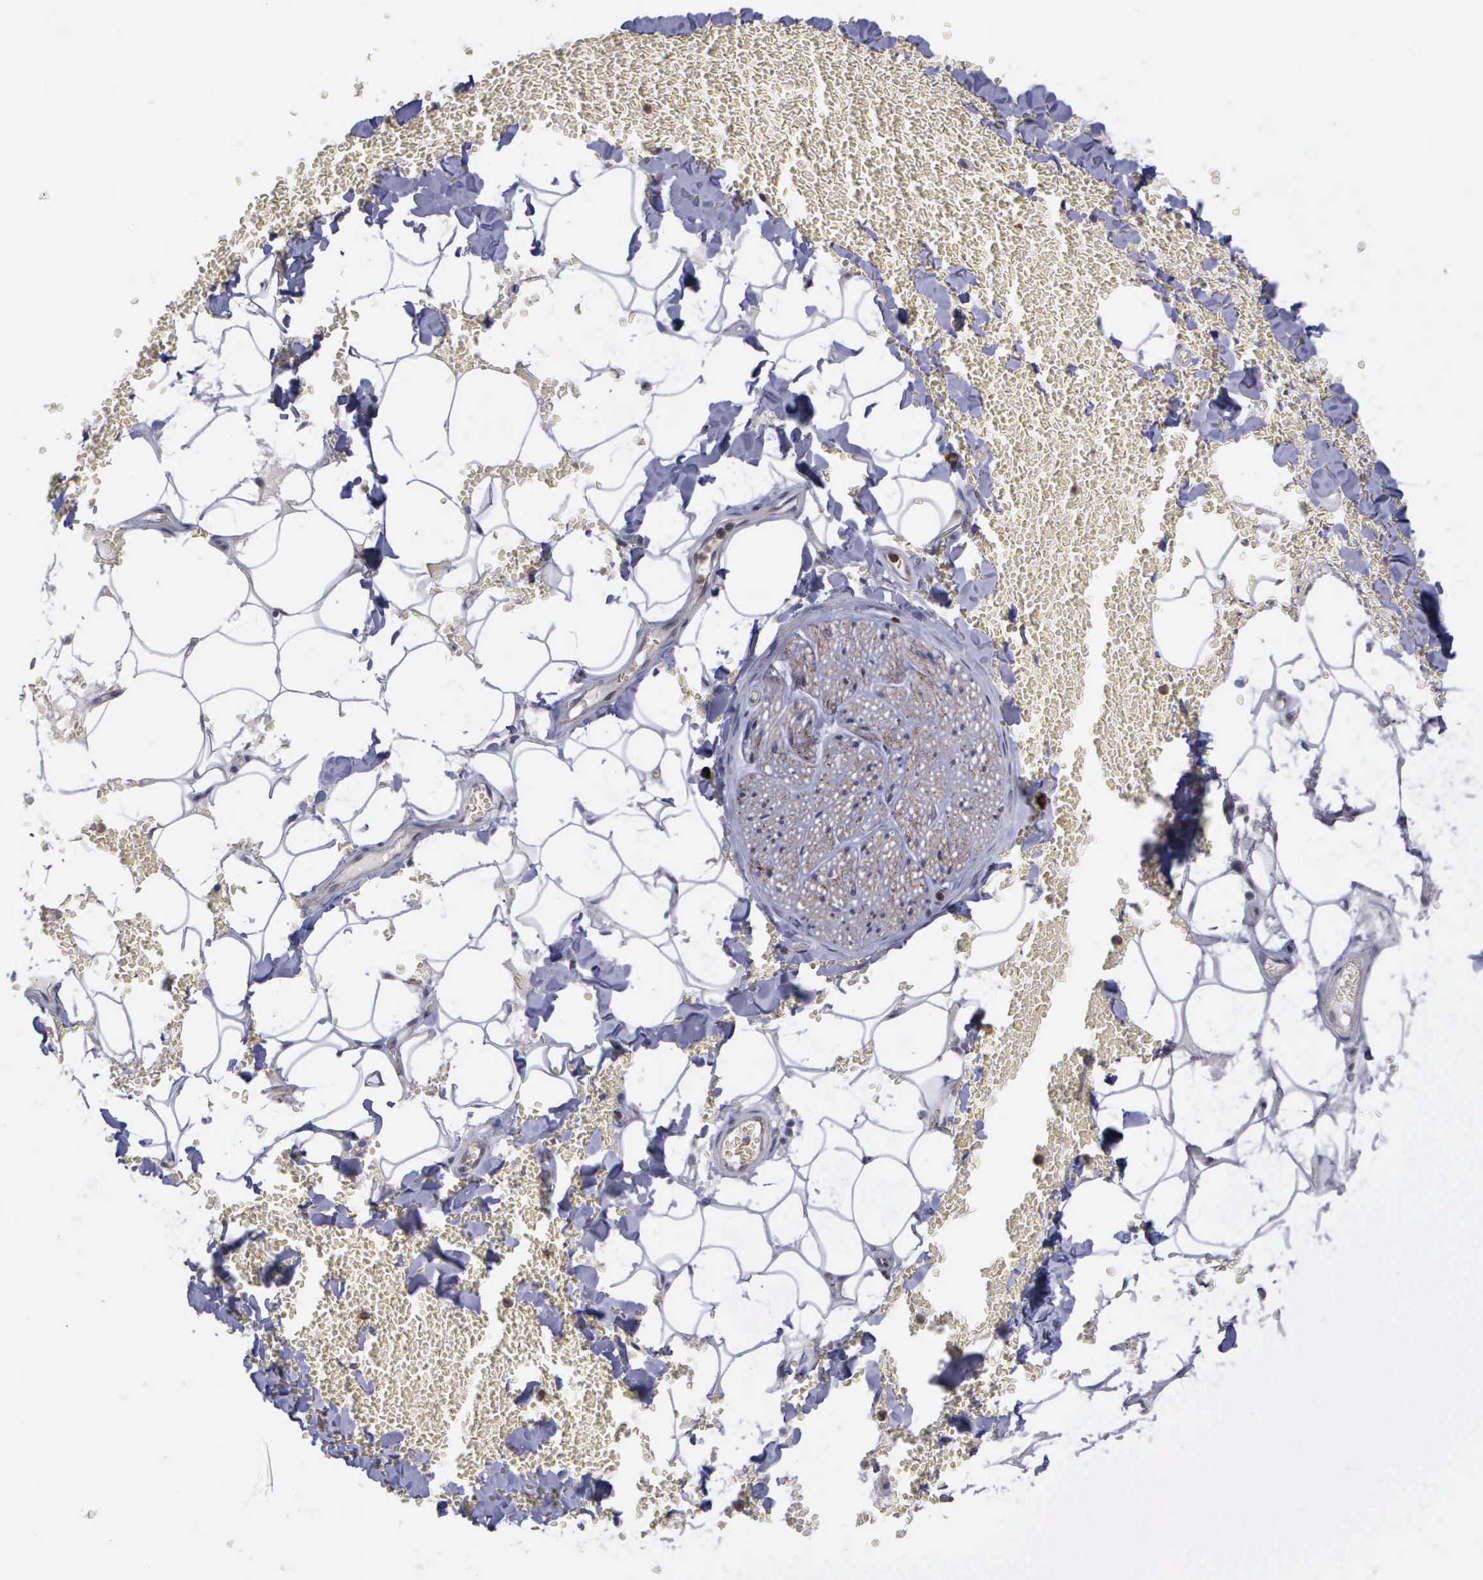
{"staining": {"intensity": "negative", "quantity": "none", "location": "none"}, "tissue": "adipose tissue", "cell_type": "Adipocytes", "image_type": "normal", "snomed": [{"axis": "morphology", "description": "Normal tissue, NOS"}, {"axis": "morphology", "description": "Inflammation, NOS"}, {"axis": "topography", "description": "Lymph node"}, {"axis": "topography", "description": "Peripheral nerve tissue"}], "caption": "High magnification brightfield microscopy of benign adipose tissue stained with DAB (brown) and counterstained with hematoxylin (blue): adipocytes show no significant expression.", "gene": "MAP3K9", "patient": {"sex": "male", "age": 52}}